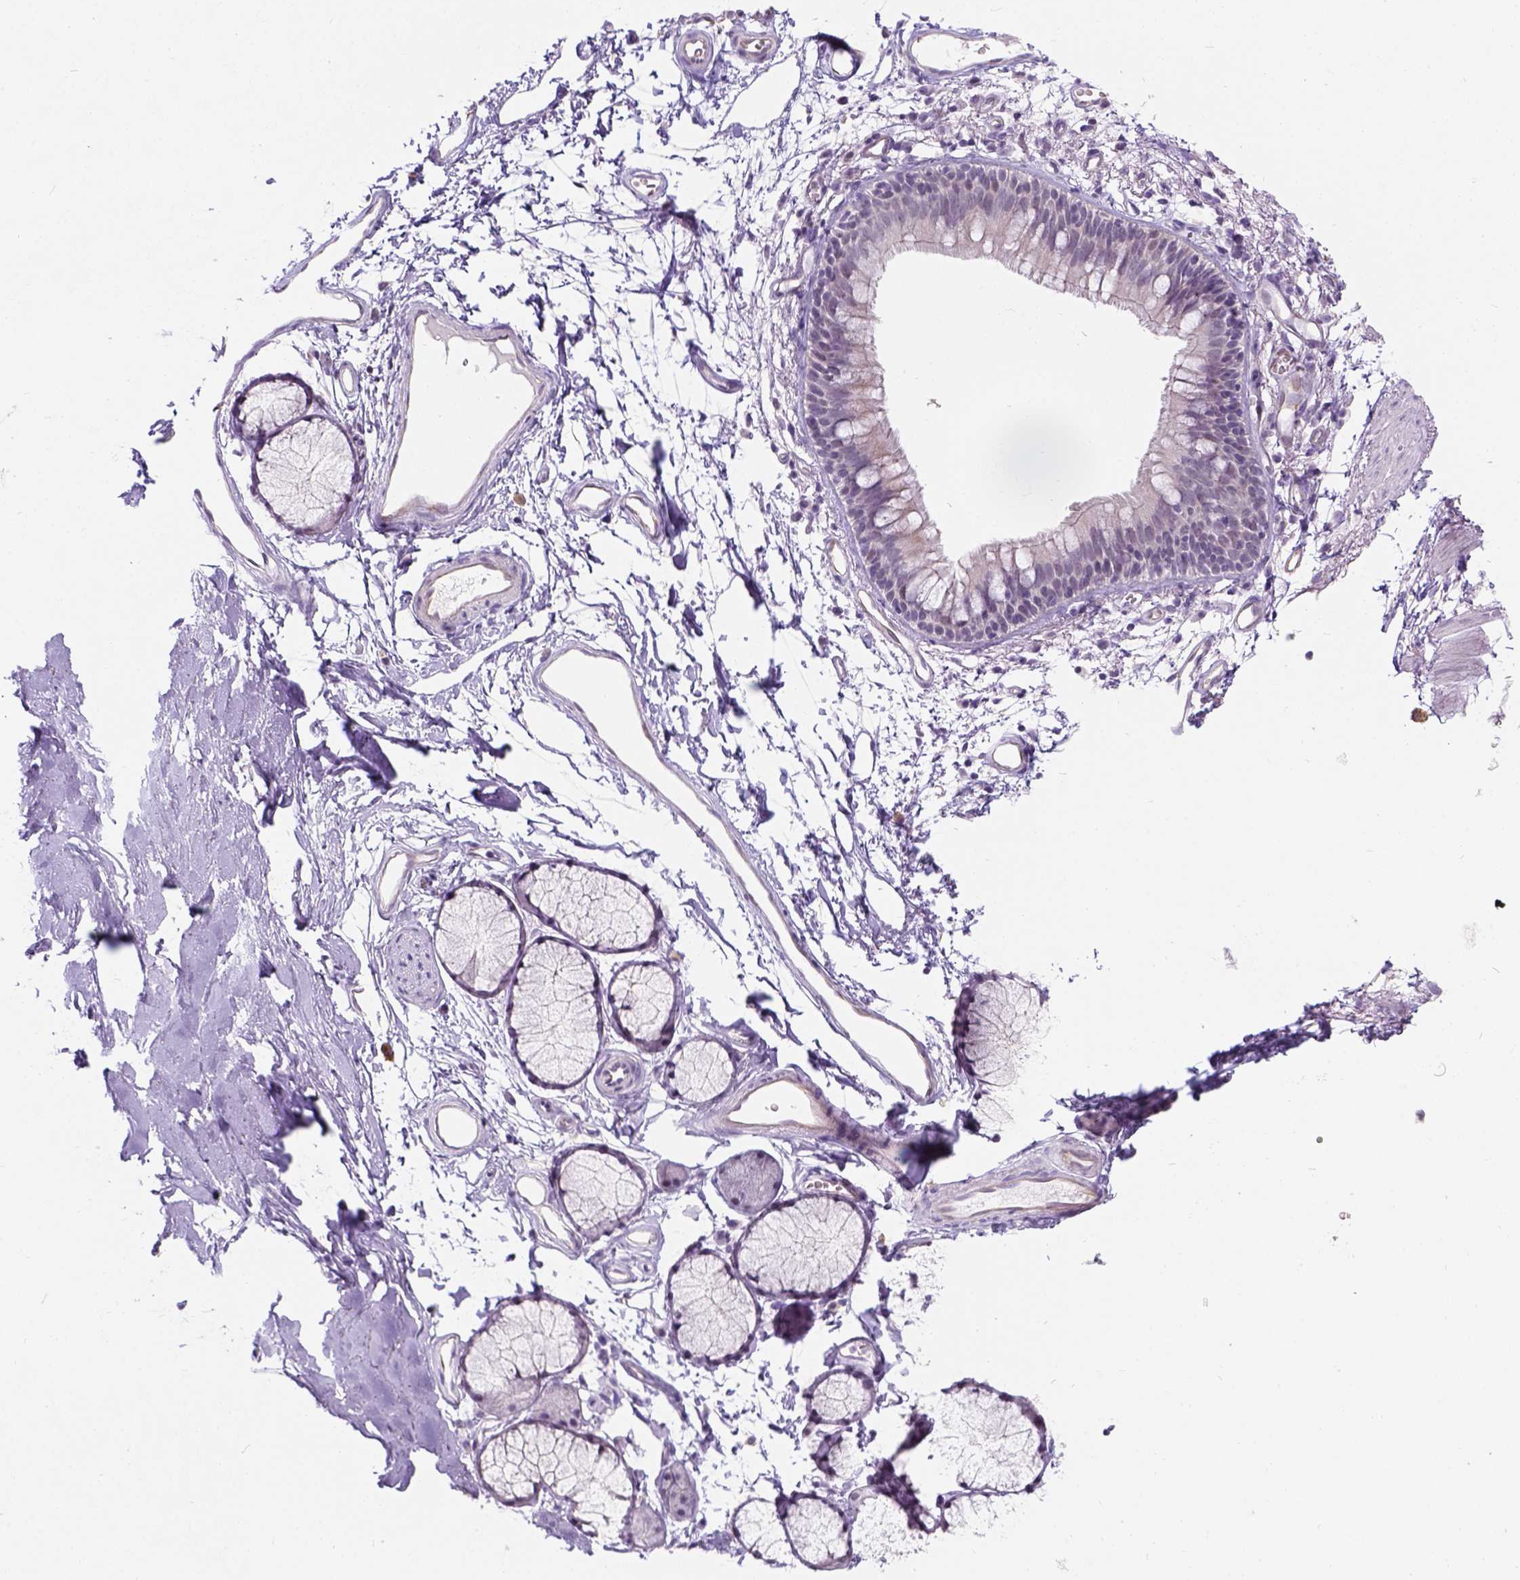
{"staining": {"intensity": "negative", "quantity": "none", "location": "none"}, "tissue": "adipose tissue", "cell_type": "Adipocytes", "image_type": "normal", "snomed": [{"axis": "morphology", "description": "Normal tissue, NOS"}, {"axis": "topography", "description": "Cartilage tissue"}, {"axis": "topography", "description": "Bronchus"}], "caption": "Adipose tissue stained for a protein using IHC shows no staining adipocytes.", "gene": "C20orf144", "patient": {"sex": "female", "age": 79}}